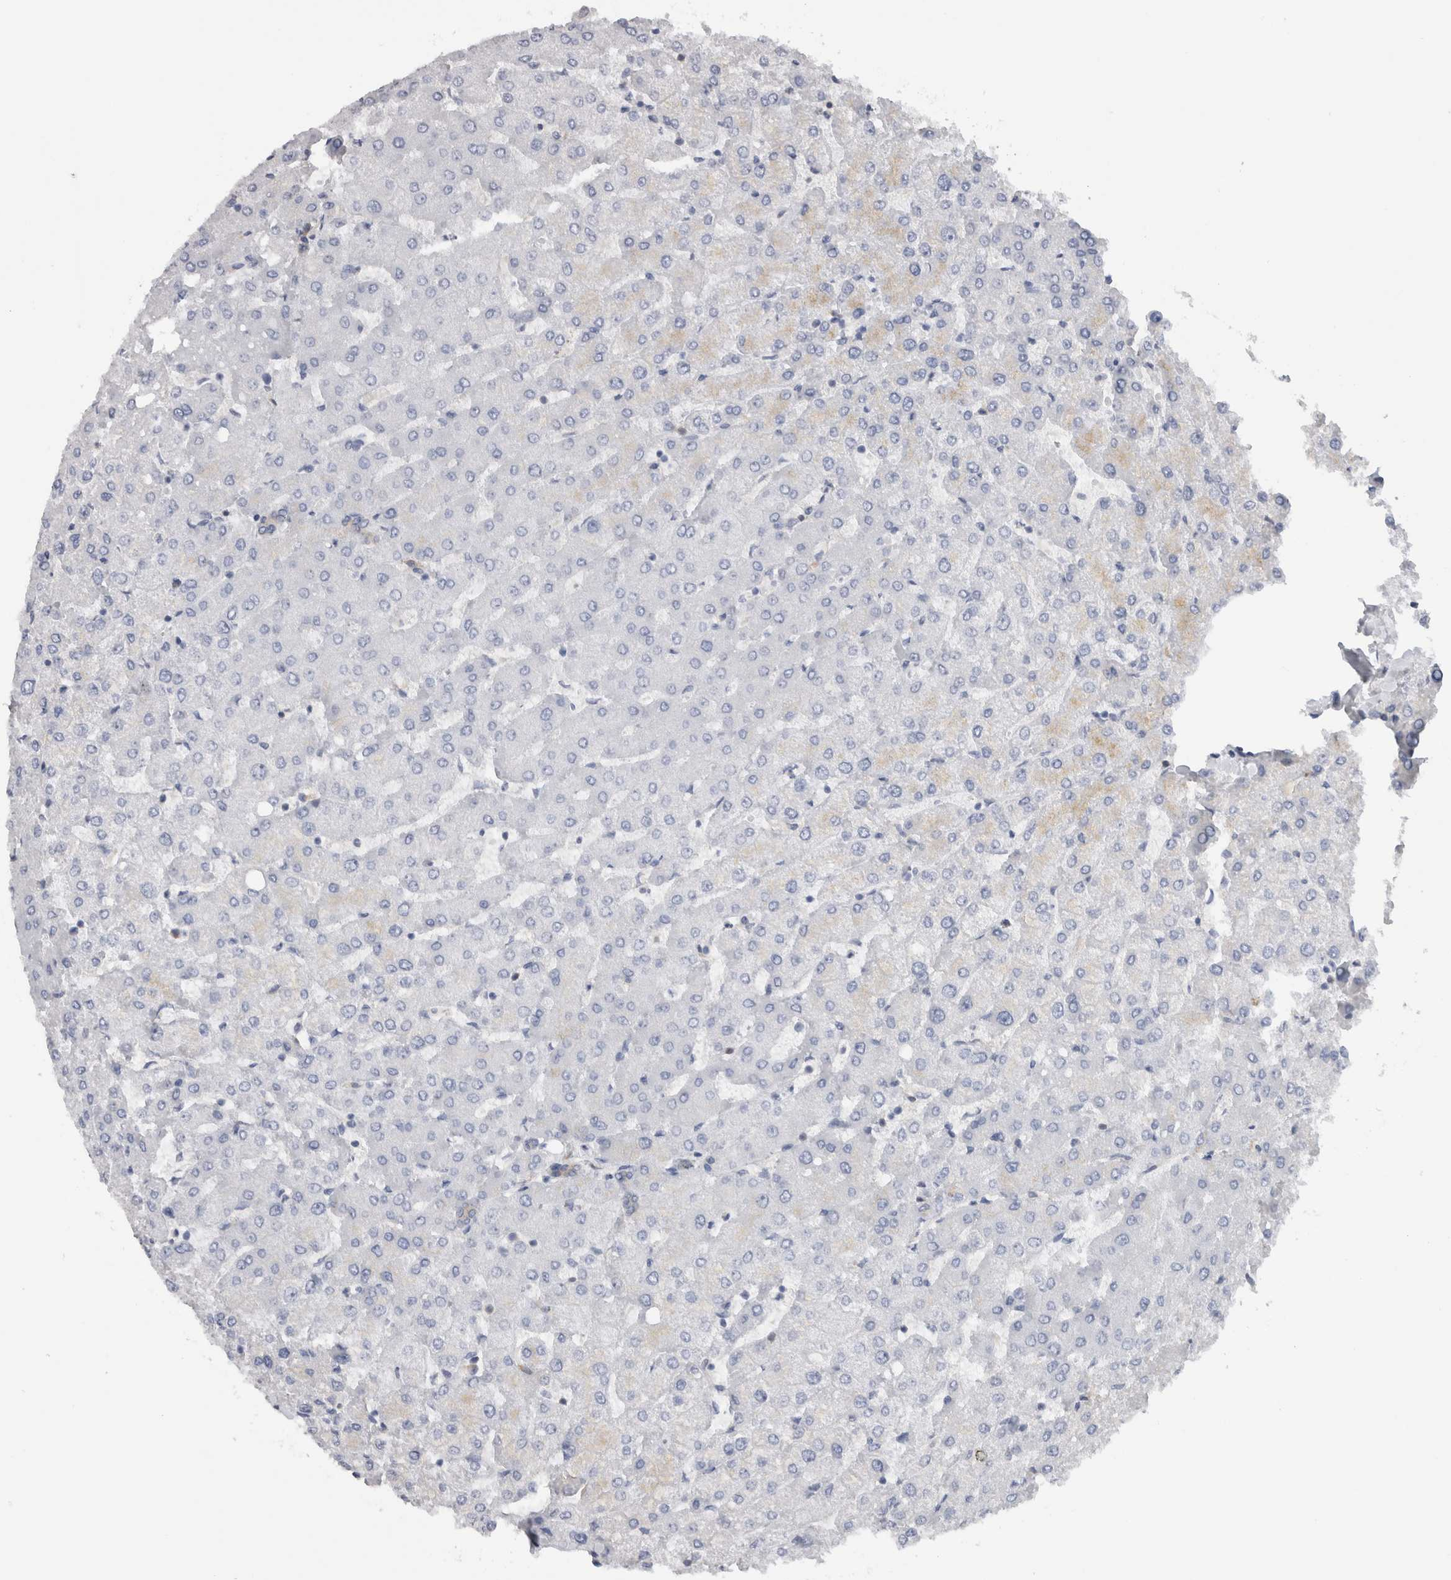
{"staining": {"intensity": "weak", "quantity": ">75%", "location": "cytoplasmic/membranous"}, "tissue": "liver", "cell_type": "Cholangiocytes", "image_type": "normal", "snomed": [{"axis": "morphology", "description": "Normal tissue, NOS"}, {"axis": "topography", "description": "Liver"}], "caption": "DAB immunohistochemical staining of benign liver exhibits weak cytoplasmic/membranous protein positivity in about >75% of cholangiocytes.", "gene": "SCRN1", "patient": {"sex": "female", "age": 54}}